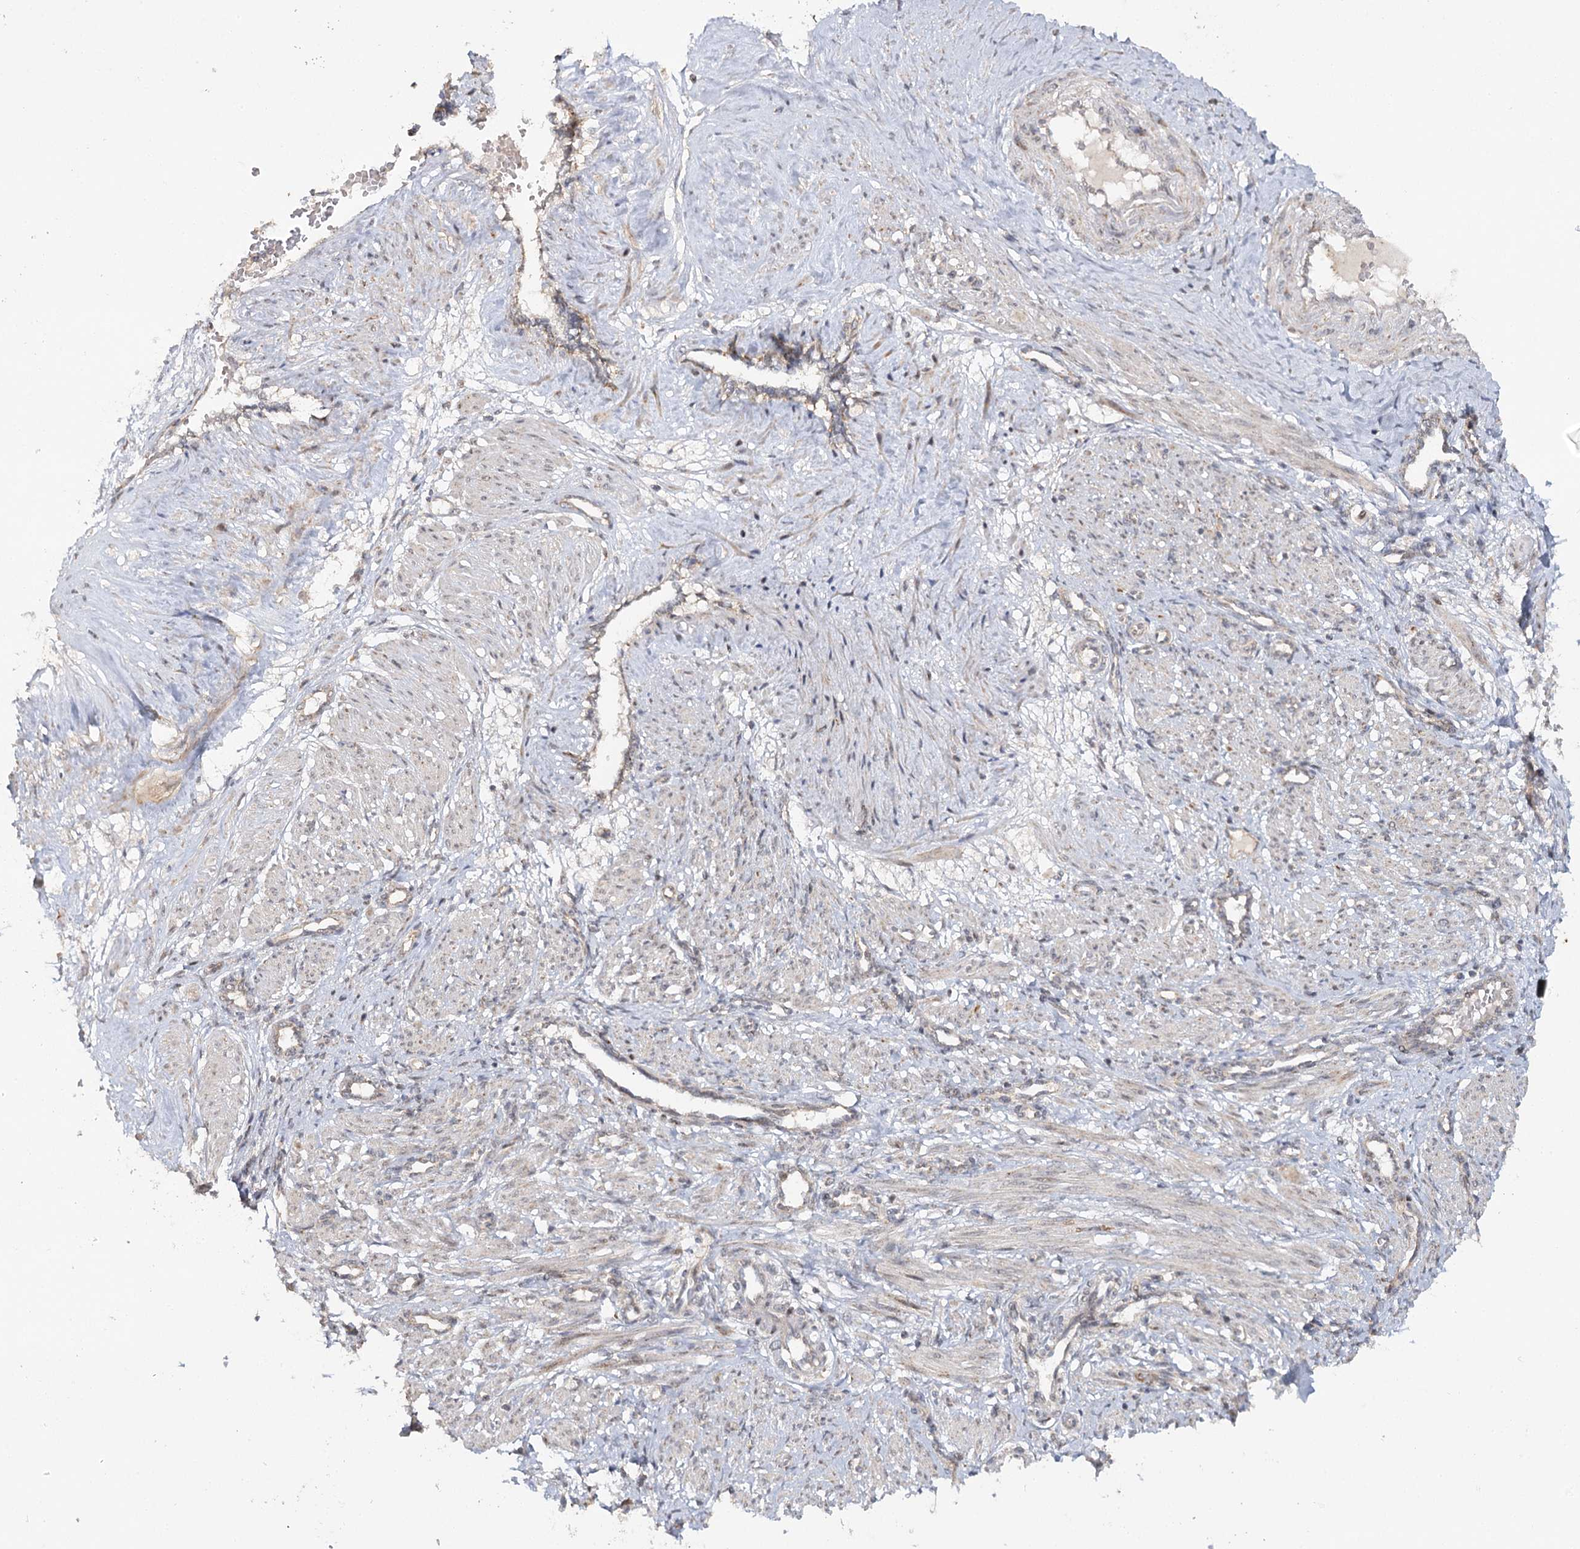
{"staining": {"intensity": "weak", "quantity": "<25%", "location": "cytoplasmic/membranous"}, "tissue": "smooth muscle", "cell_type": "Smooth muscle cells", "image_type": "normal", "snomed": [{"axis": "morphology", "description": "Normal tissue, NOS"}, {"axis": "topography", "description": "Endometrium"}], "caption": "High power microscopy micrograph of an immunohistochemistry (IHC) photomicrograph of unremarkable smooth muscle, revealing no significant positivity in smooth muscle cells. Nuclei are stained in blue.", "gene": "ZNRF3", "patient": {"sex": "female", "age": 33}}